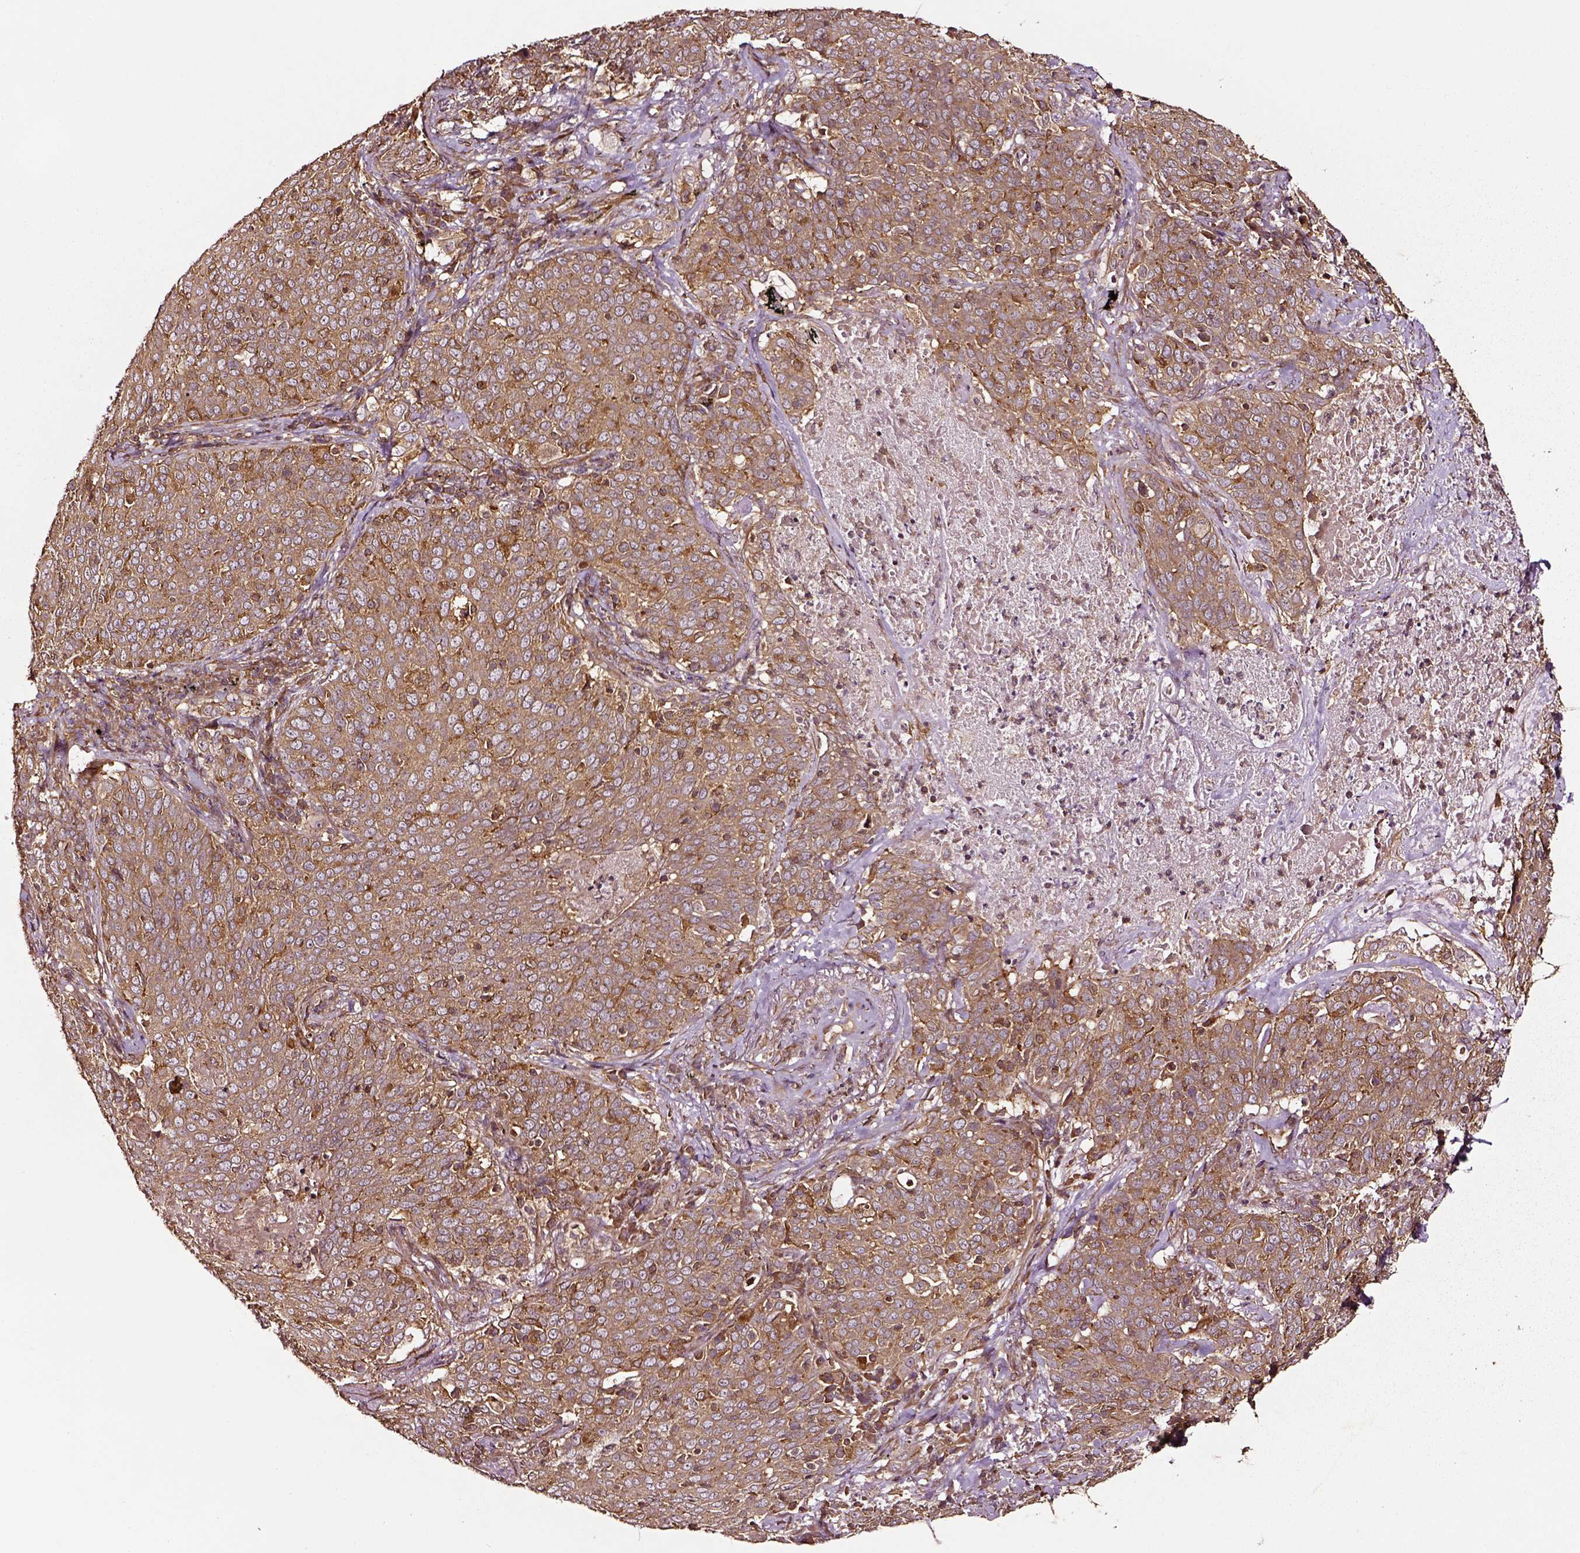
{"staining": {"intensity": "moderate", "quantity": ">75%", "location": "cytoplasmic/membranous"}, "tissue": "lung cancer", "cell_type": "Tumor cells", "image_type": "cancer", "snomed": [{"axis": "morphology", "description": "Squamous cell carcinoma, NOS"}, {"axis": "topography", "description": "Lung"}], "caption": "Immunohistochemical staining of human lung cancer (squamous cell carcinoma) demonstrates medium levels of moderate cytoplasmic/membranous protein staining in about >75% of tumor cells.", "gene": "RASSF5", "patient": {"sex": "male", "age": 82}}